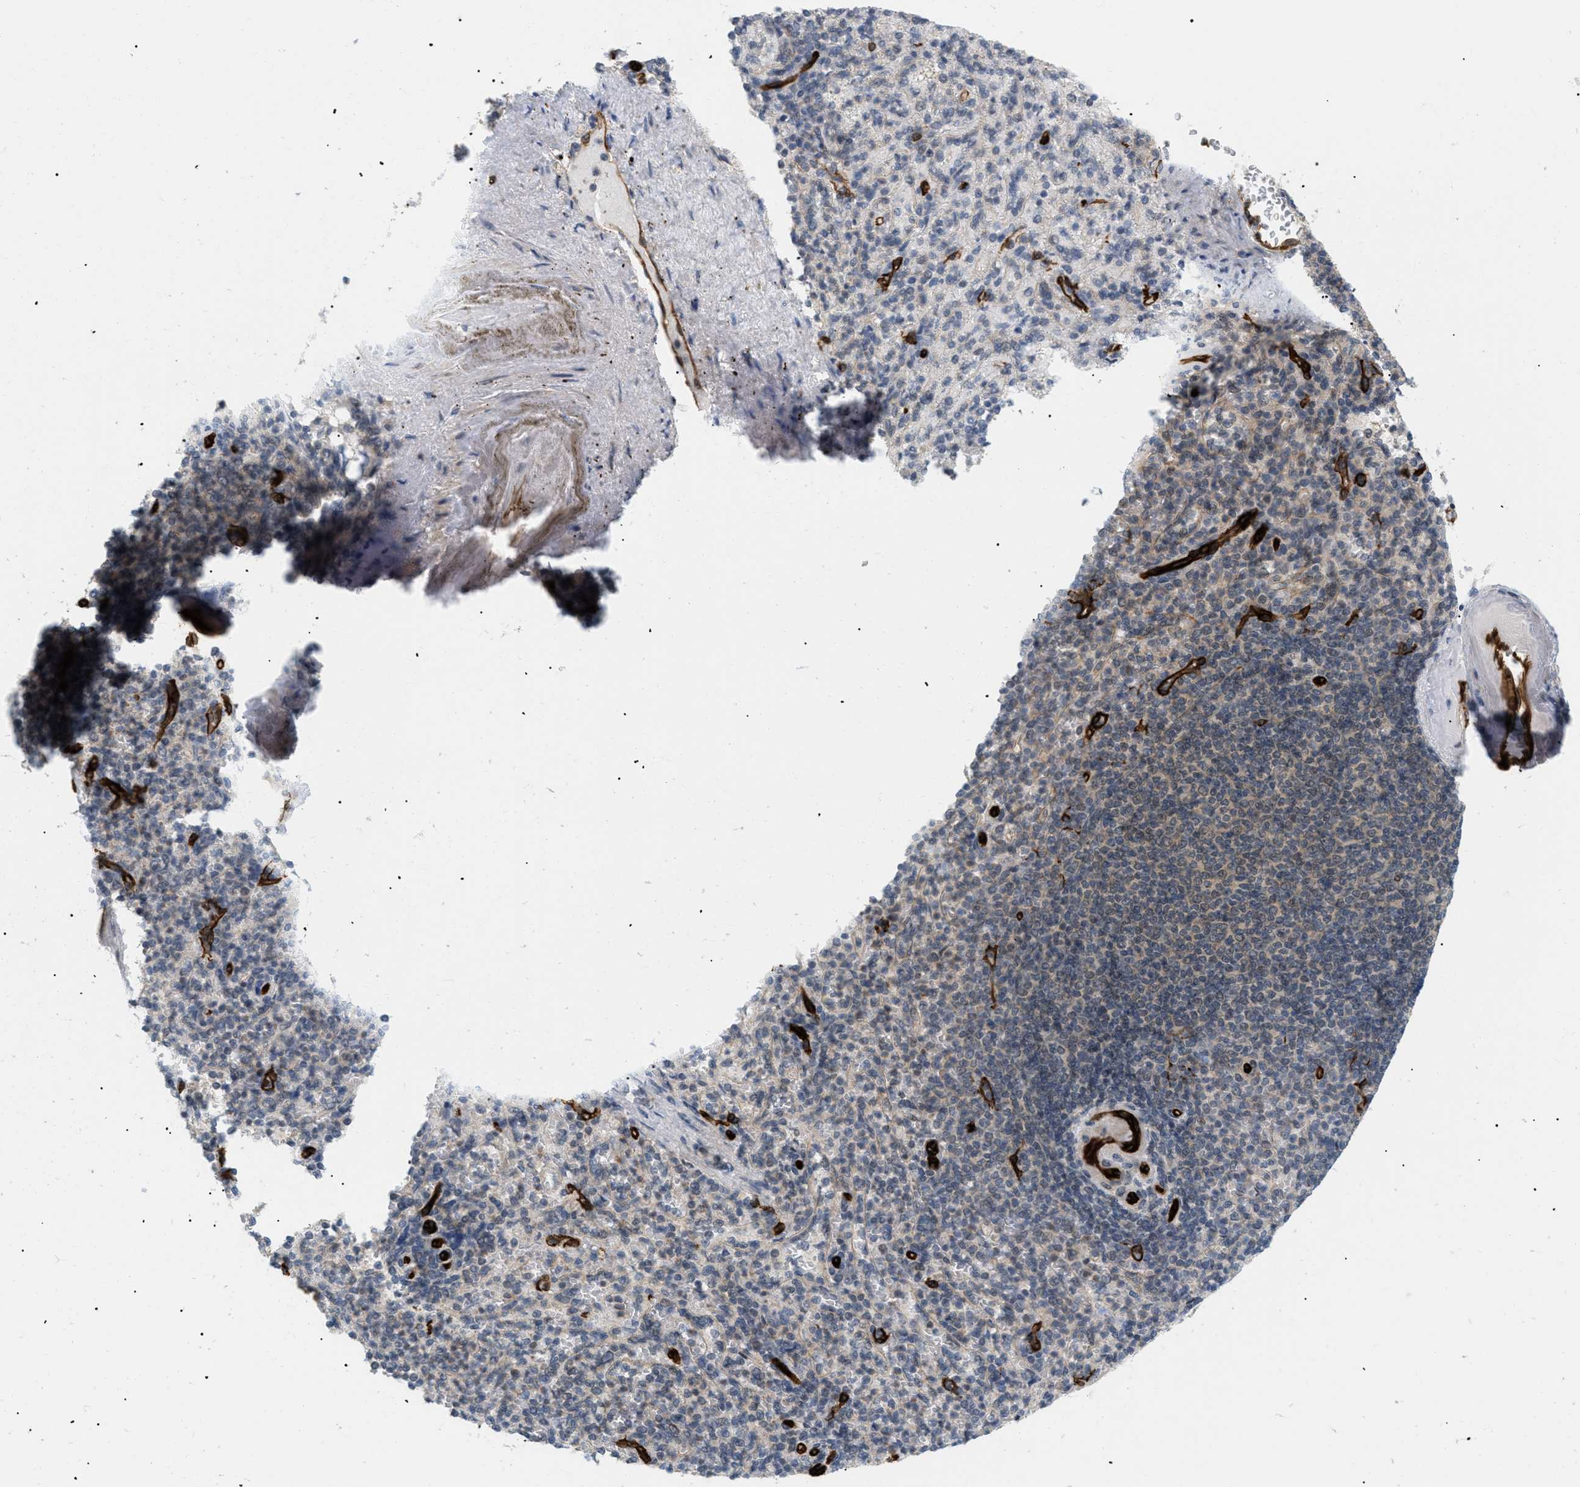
{"staining": {"intensity": "weak", "quantity": "25%-75%", "location": "cytoplasmic/membranous"}, "tissue": "spleen", "cell_type": "Cells in red pulp", "image_type": "normal", "snomed": [{"axis": "morphology", "description": "Normal tissue, NOS"}, {"axis": "topography", "description": "Spleen"}], "caption": "Protein expression analysis of benign spleen displays weak cytoplasmic/membranous expression in approximately 25%-75% of cells in red pulp.", "gene": "PALMD", "patient": {"sex": "female", "age": 74}}